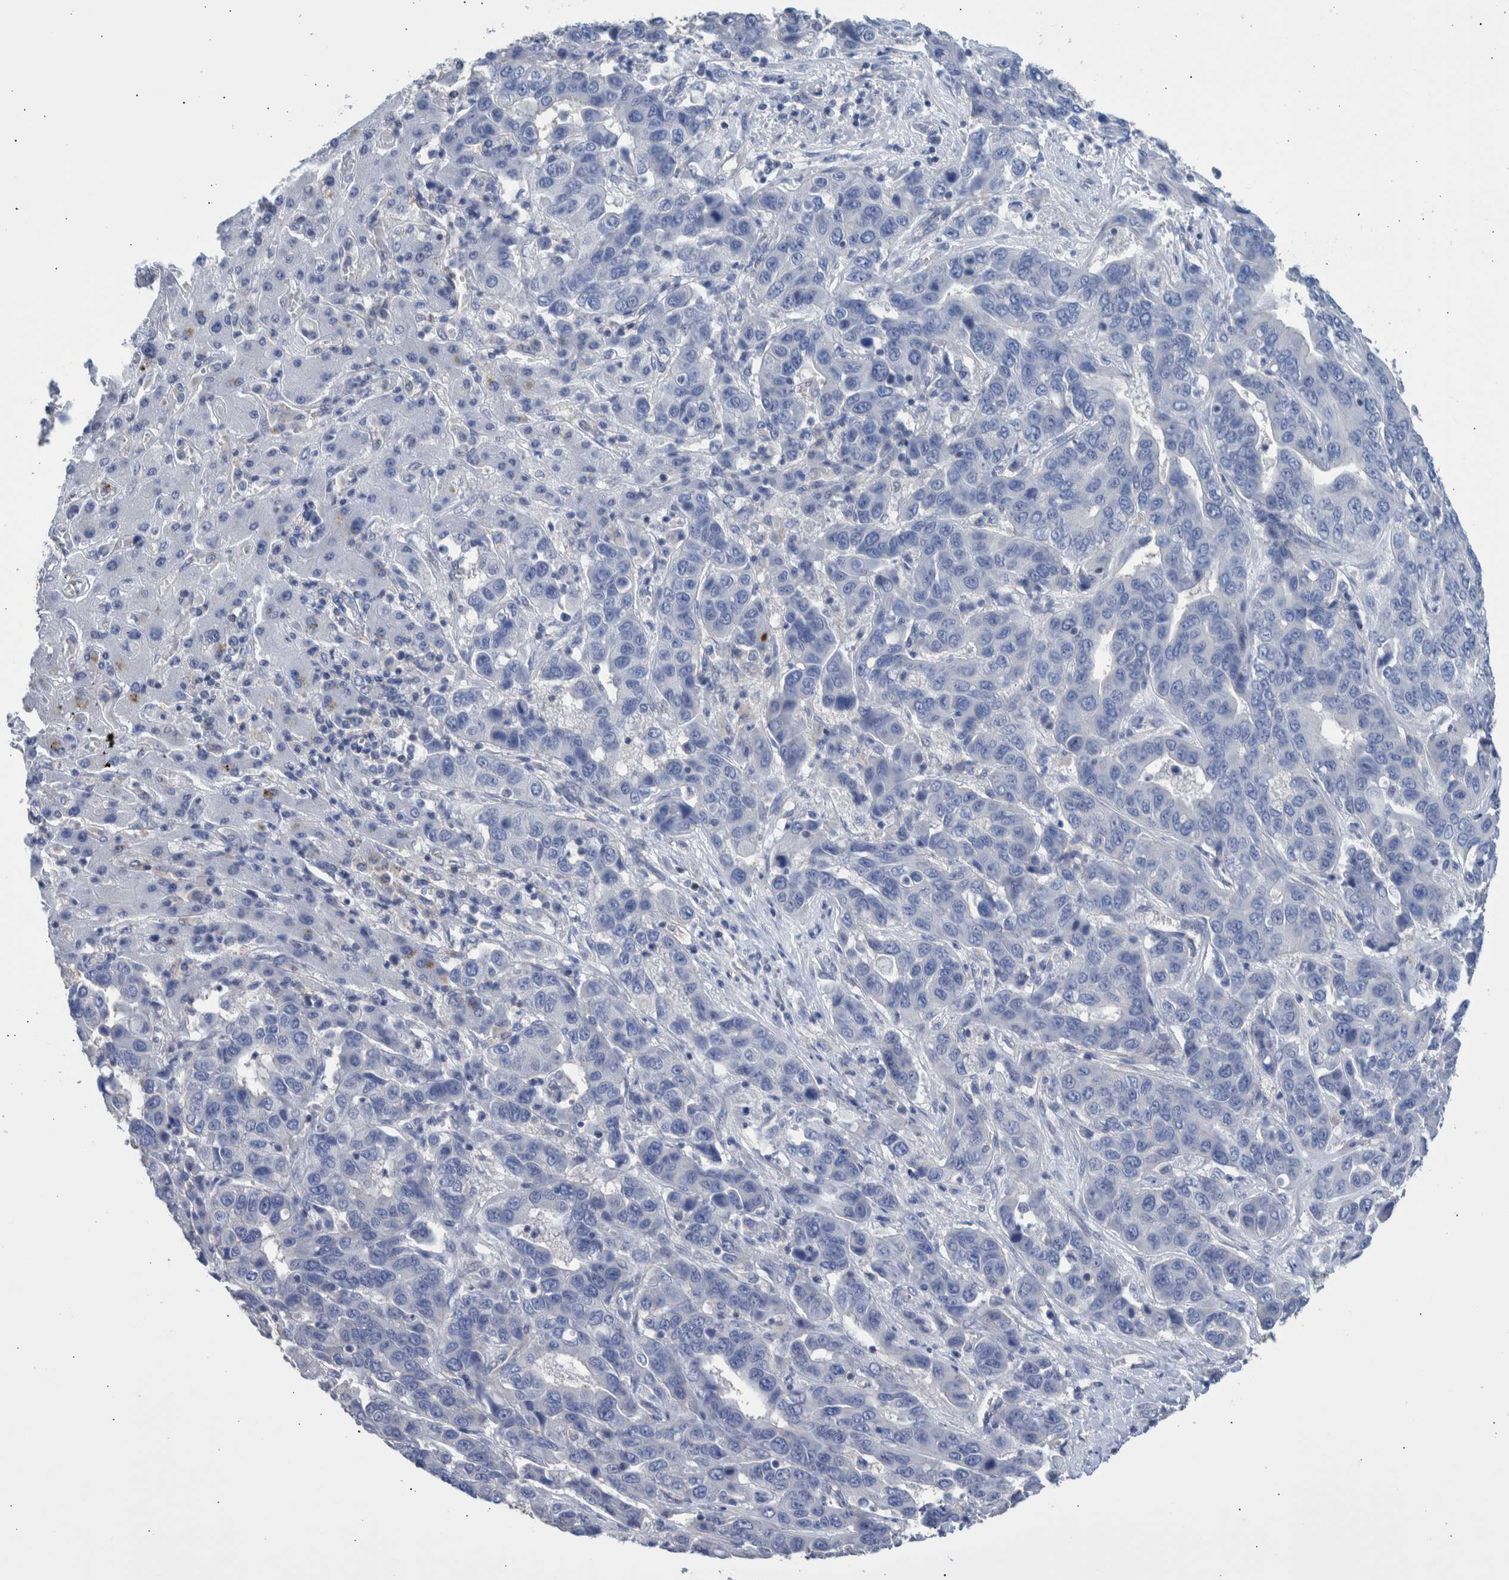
{"staining": {"intensity": "negative", "quantity": "none", "location": "none"}, "tissue": "liver cancer", "cell_type": "Tumor cells", "image_type": "cancer", "snomed": [{"axis": "morphology", "description": "Cholangiocarcinoma"}, {"axis": "topography", "description": "Liver"}], "caption": "Protein analysis of liver cholangiocarcinoma reveals no significant positivity in tumor cells.", "gene": "PPP3CC", "patient": {"sex": "female", "age": 52}}